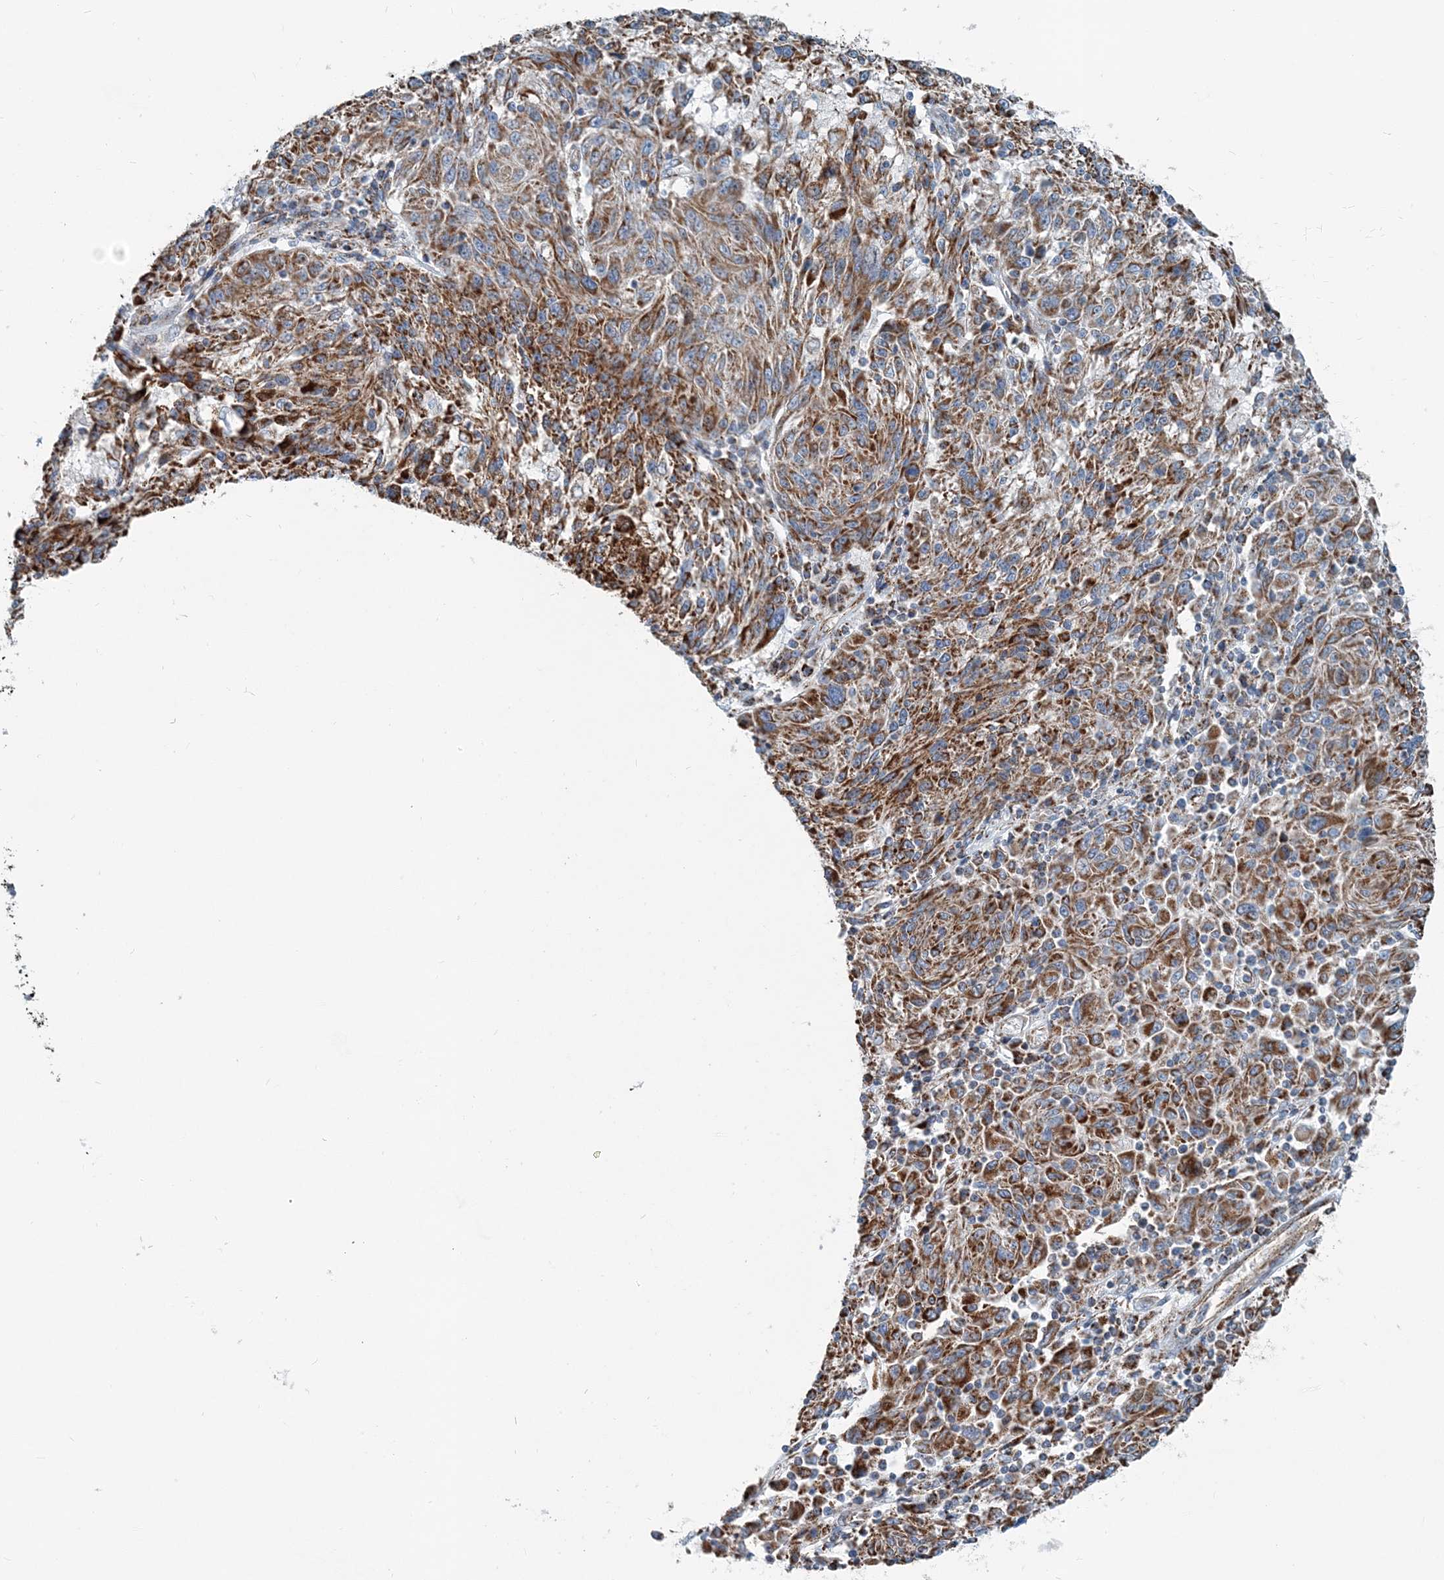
{"staining": {"intensity": "strong", "quantity": "25%-75%", "location": "cytoplasmic/membranous"}, "tissue": "melanoma", "cell_type": "Tumor cells", "image_type": "cancer", "snomed": [{"axis": "morphology", "description": "Malignant melanoma, NOS"}, {"axis": "topography", "description": "Skin"}], "caption": "Immunohistochemical staining of melanoma demonstrates strong cytoplasmic/membranous protein positivity in approximately 25%-75% of tumor cells.", "gene": "INTU", "patient": {"sex": "male", "age": 53}}